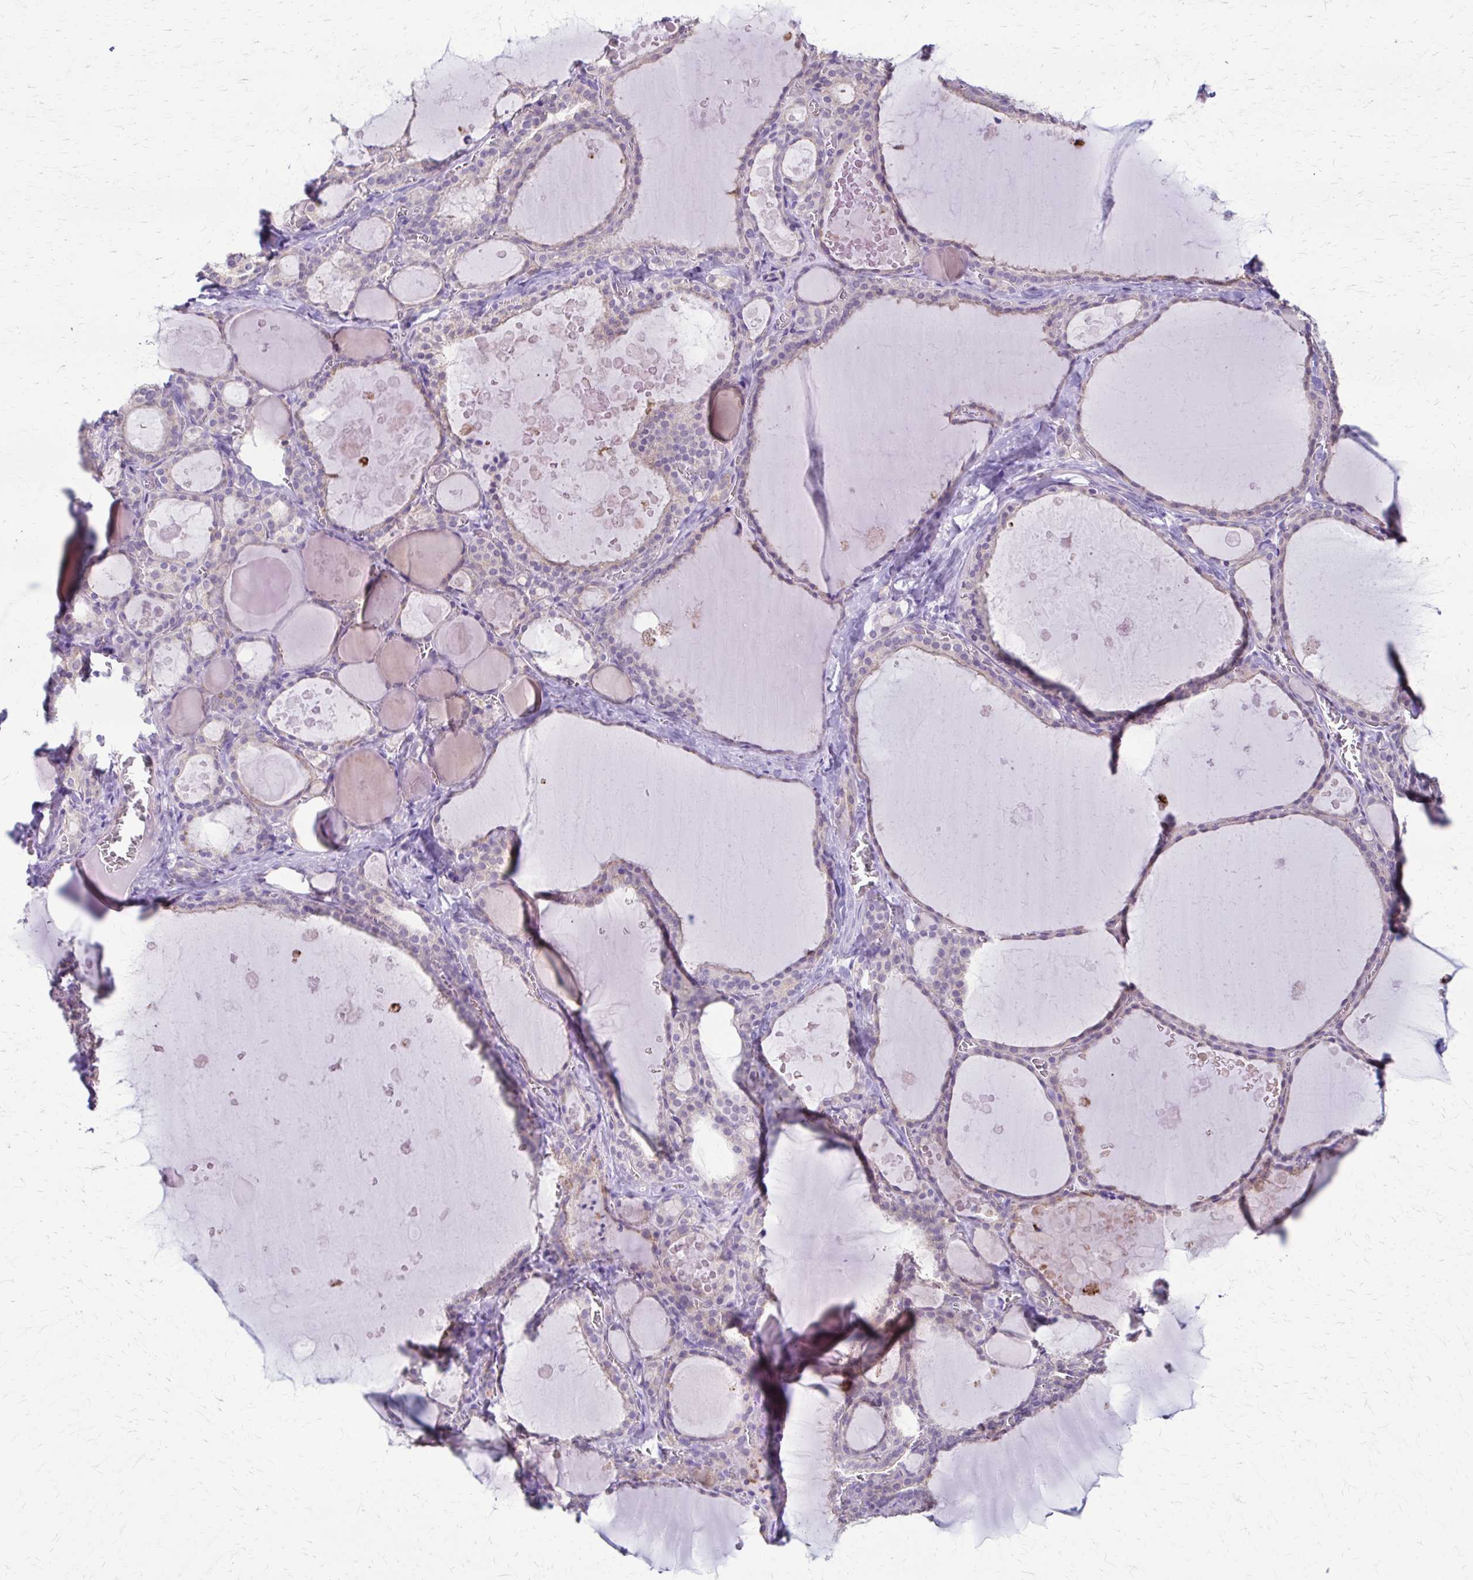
{"staining": {"intensity": "weak", "quantity": "25%-75%", "location": "cytoplasmic/membranous"}, "tissue": "thyroid gland", "cell_type": "Glandular cells", "image_type": "normal", "snomed": [{"axis": "morphology", "description": "Normal tissue, NOS"}, {"axis": "topography", "description": "Thyroid gland"}], "caption": "Protein analysis of unremarkable thyroid gland demonstrates weak cytoplasmic/membranous expression in approximately 25%-75% of glandular cells. Immunohistochemistry stains the protein in brown and the nuclei are stained blue.", "gene": "DSP", "patient": {"sex": "male", "age": 56}}